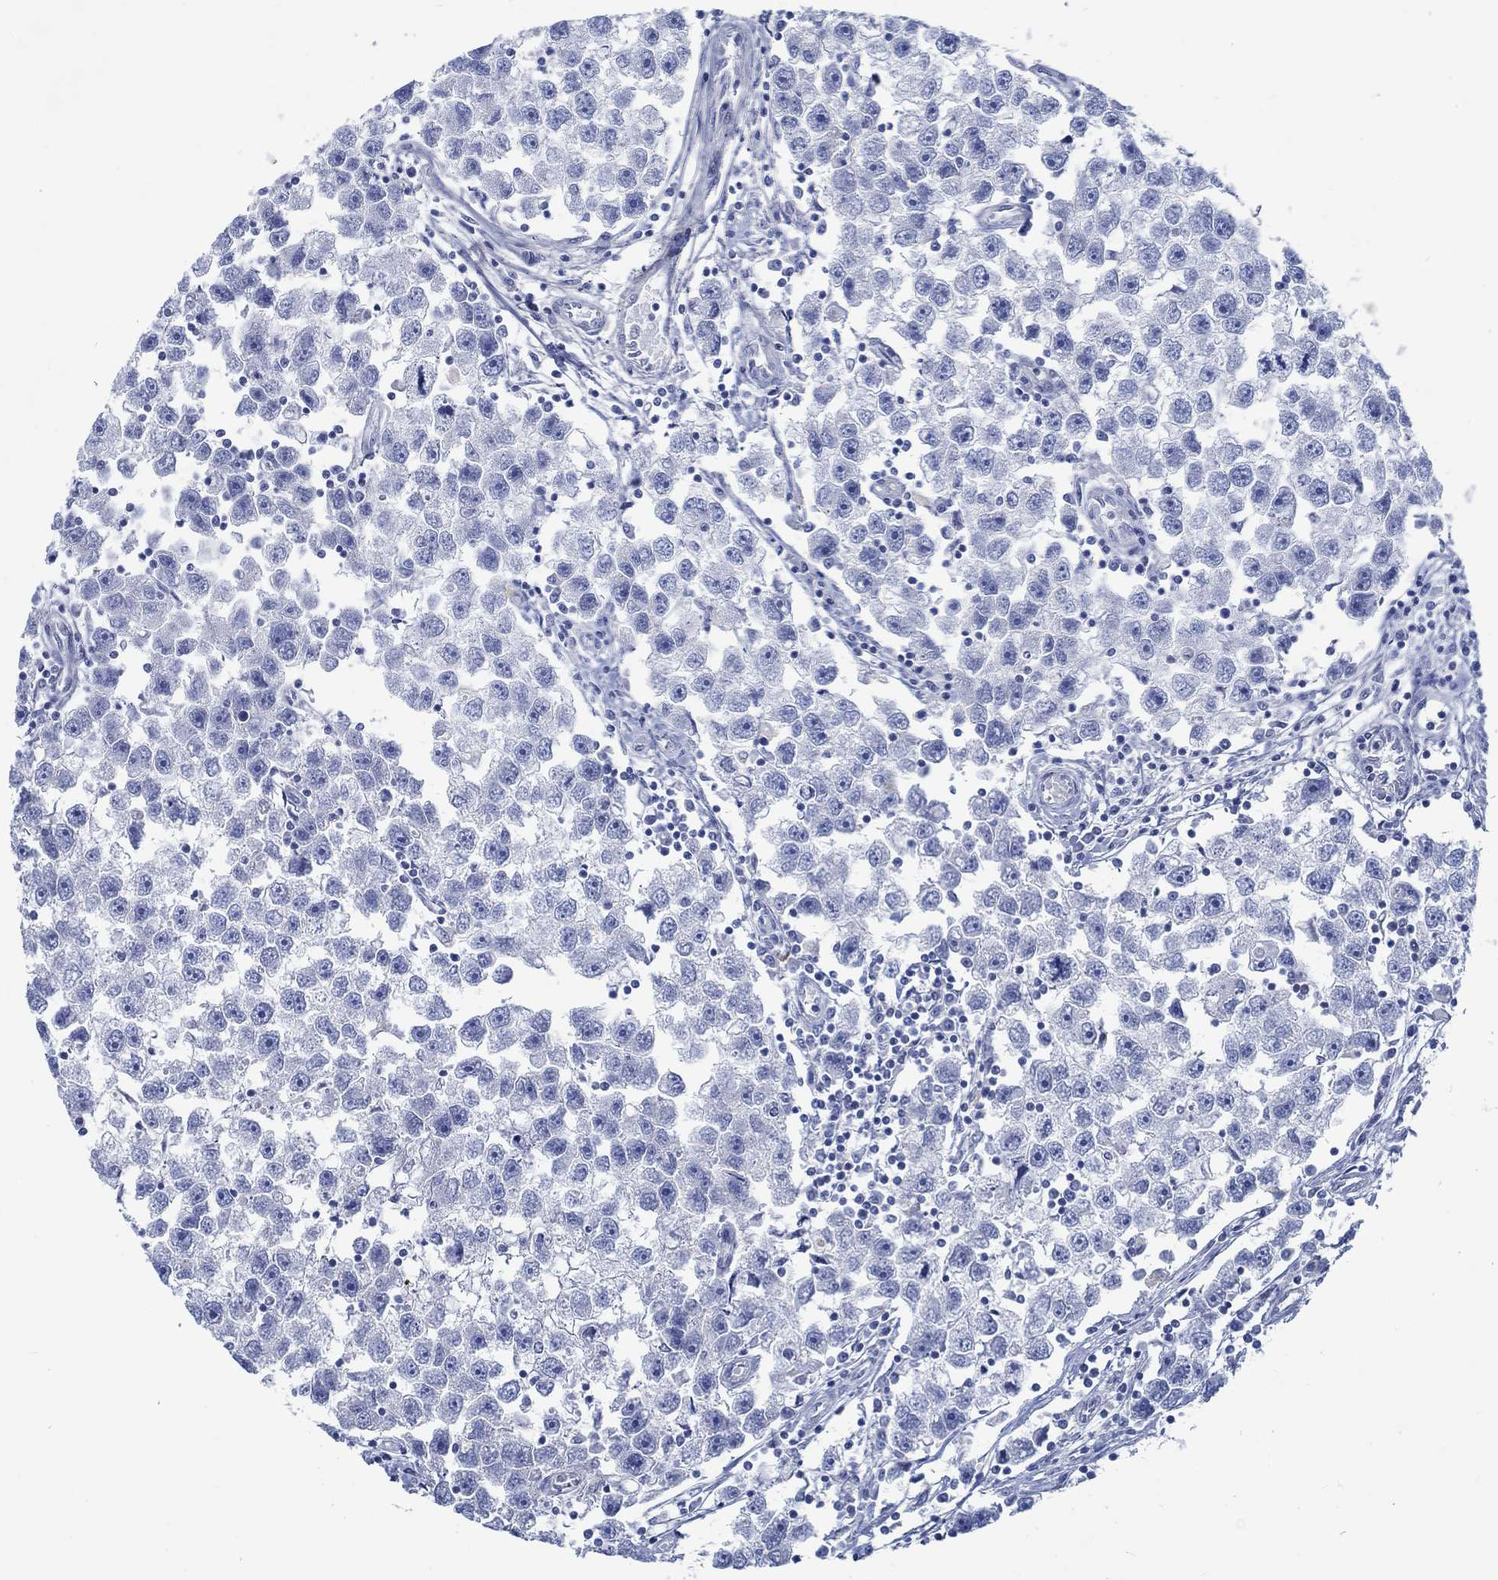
{"staining": {"intensity": "negative", "quantity": "none", "location": "none"}, "tissue": "testis cancer", "cell_type": "Tumor cells", "image_type": "cancer", "snomed": [{"axis": "morphology", "description": "Seminoma, NOS"}, {"axis": "topography", "description": "Testis"}], "caption": "IHC micrograph of neoplastic tissue: testis cancer (seminoma) stained with DAB (3,3'-diaminobenzidine) shows no significant protein positivity in tumor cells.", "gene": "SVEP1", "patient": {"sex": "male", "age": 30}}